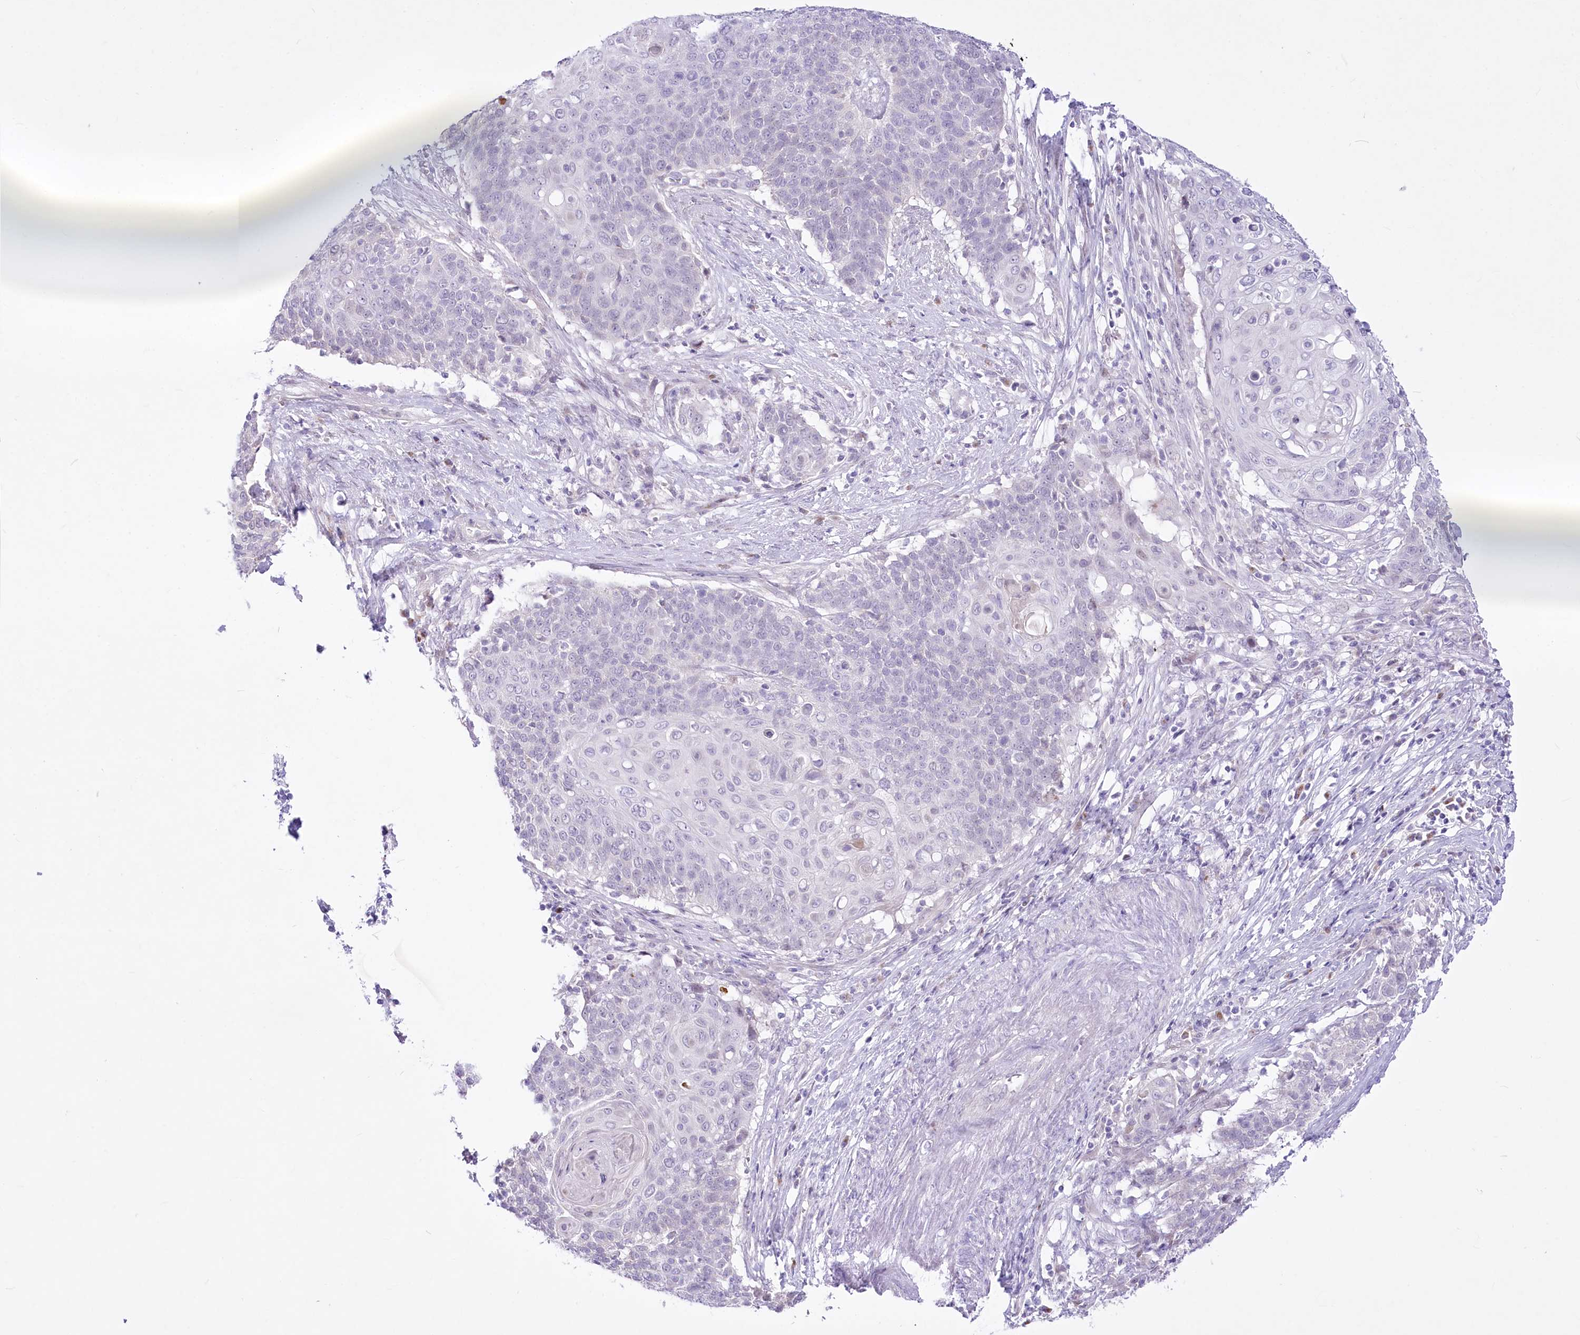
{"staining": {"intensity": "negative", "quantity": "none", "location": "none"}, "tissue": "cervical cancer", "cell_type": "Tumor cells", "image_type": "cancer", "snomed": [{"axis": "morphology", "description": "Squamous cell carcinoma, NOS"}, {"axis": "topography", "description": "Cervix"}], "caption": "High magnification brightfield microscopy of cervical cancer (squamous cell carcinoma) stained with DAB (3,3'-diaminobenzidine) (brown) and counterstained with hematoxylin (blue): tumor cells show no significant staining. The staining was performed using DAB to visualize the protein expression in brown, while the nuclei were stained in blue with hematoxylin (Magnification: 20x).", "gene": "BEND7", "patient": {"sex": "female", "age": 39}}